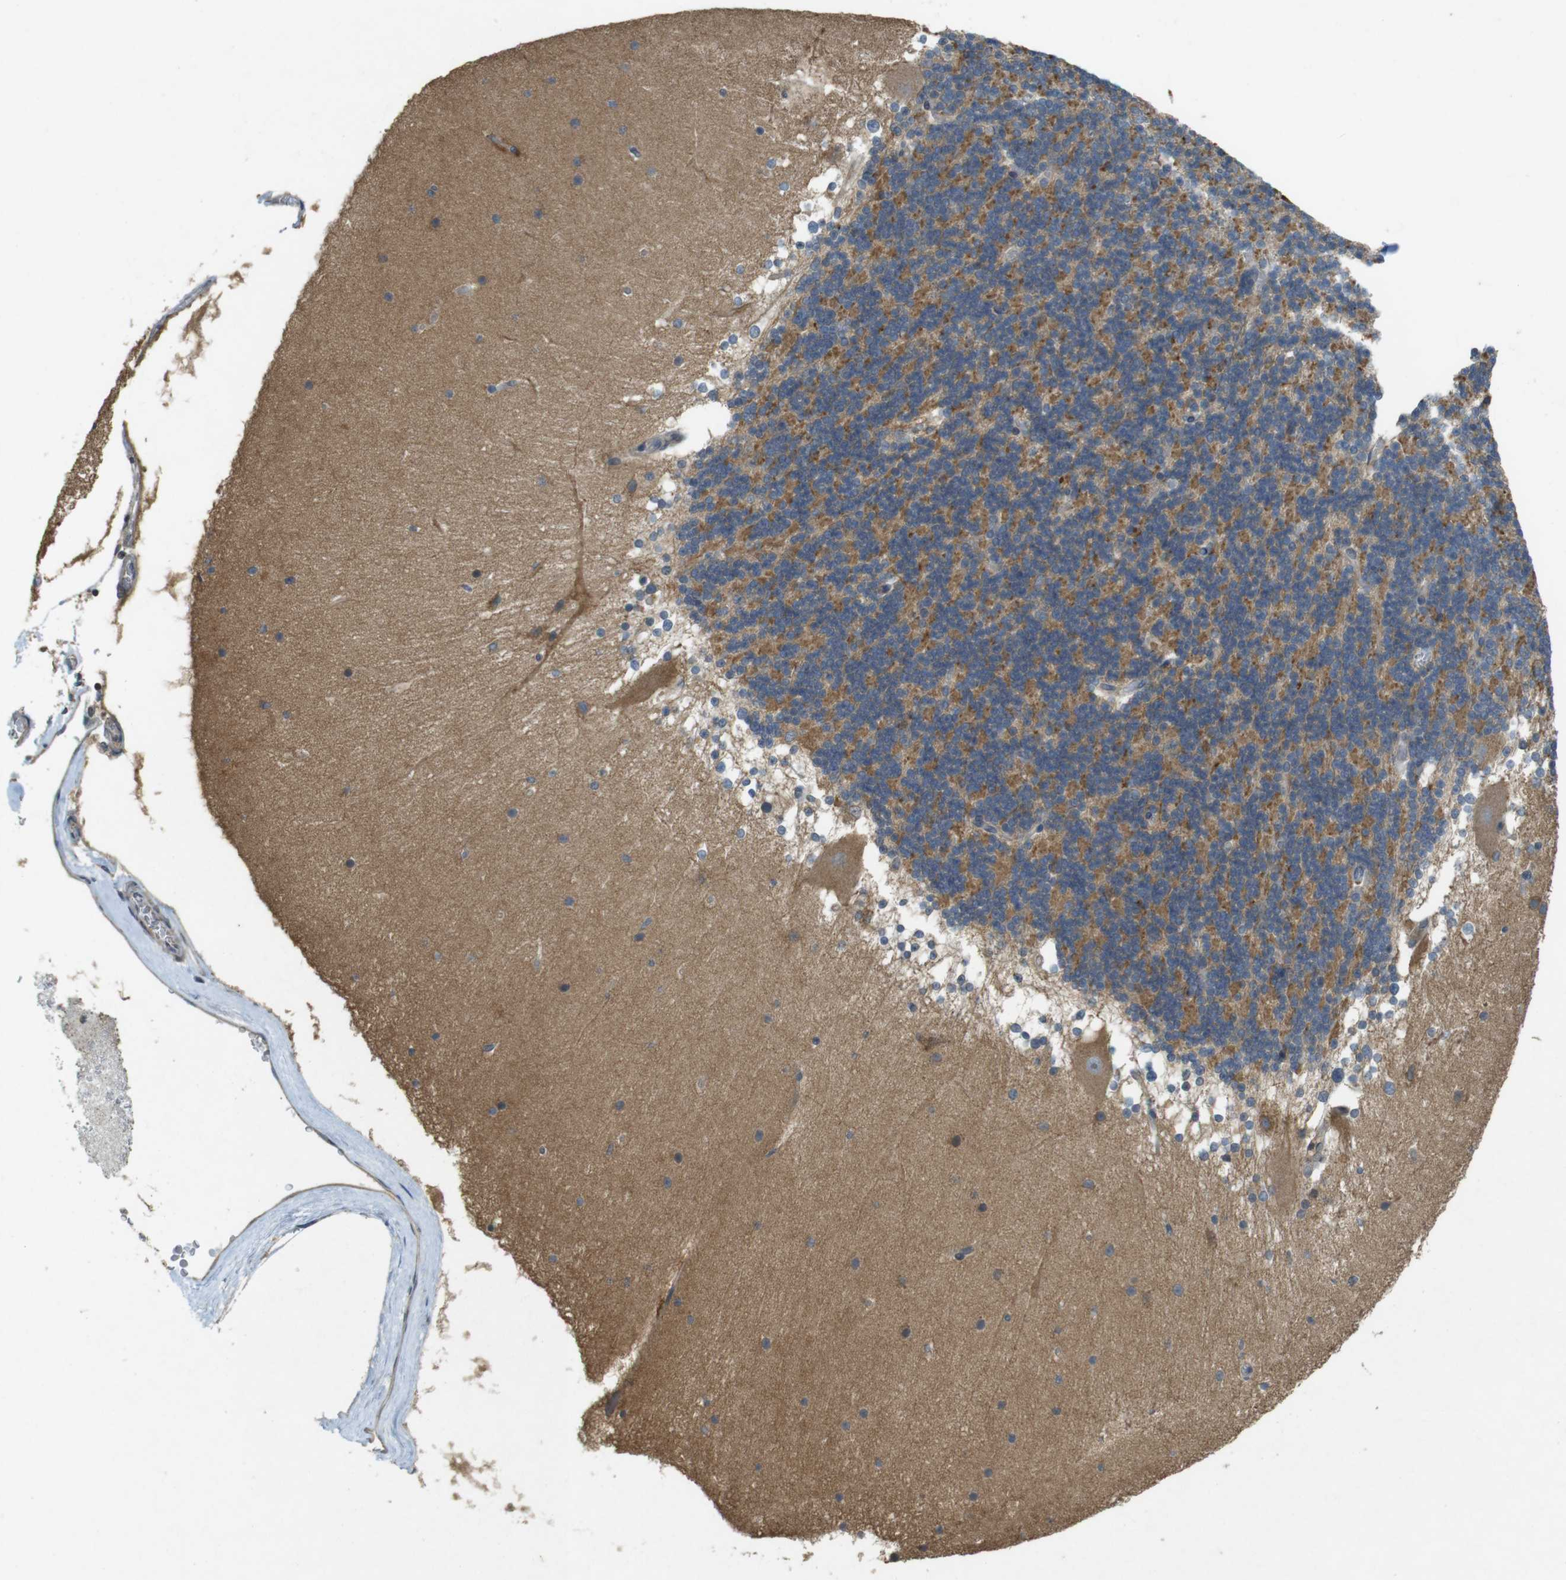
{"staining": {"intensity": "moderate", "quantity": "25%-75%", "location": "cytoplasmic/membranous"}, "tissue": "cerebellum", "cell_type": "Cells in granular layer", "image_type": "normal", "snomed": [{"axis": "morphology", "description": "Normal tissue, NOS"}, {"axis": "topography", "description": "Cerebellum"}], "caption": "Protein expression analysis of normal cerebellum demonstrates moderate cytoplasmic/membranous staining in approximately 25%-75% of cells in granular layer.", "gene": "CLTC", "patient": {"sex": "female", "age": 19}}